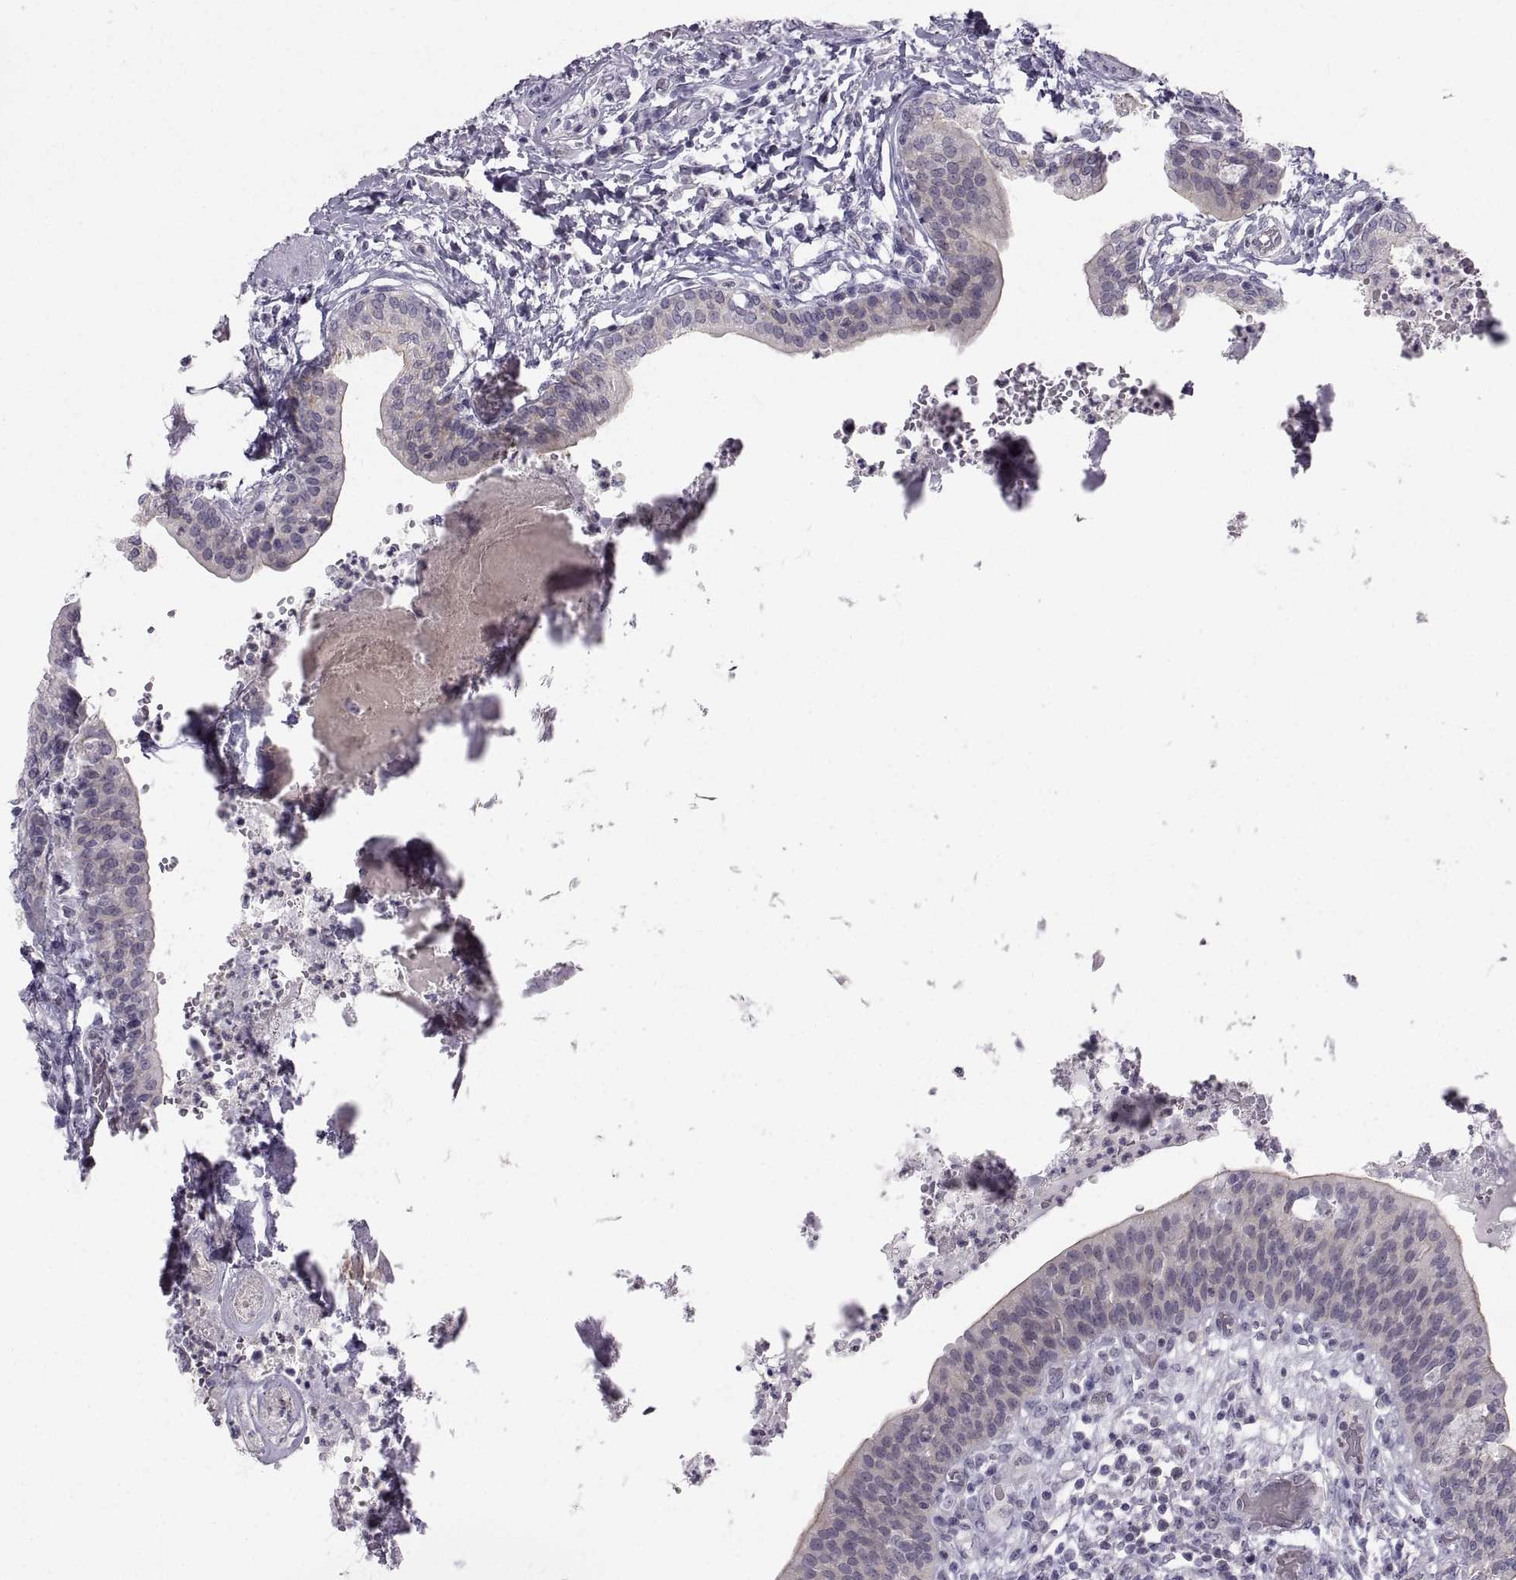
{"staining": {"intensity": "negative", "quantity": "none", "location": "none"}, "tissue": "urinary bladder", "cell_type": "Urothelial cells", "image_type": "normal", "snomed": [{"axis": "morphology", "description": "Normal tissue, NOS"}, {"axis": "topography", "description": "Urinary bladder"}], "caption": "Human urinary bladder stained for a protein using immunohistochemistry (IHC) shows no expression in urothelial cells.", "gene": "ZNF185", "patient": {"sex": "male", "age": 66}}